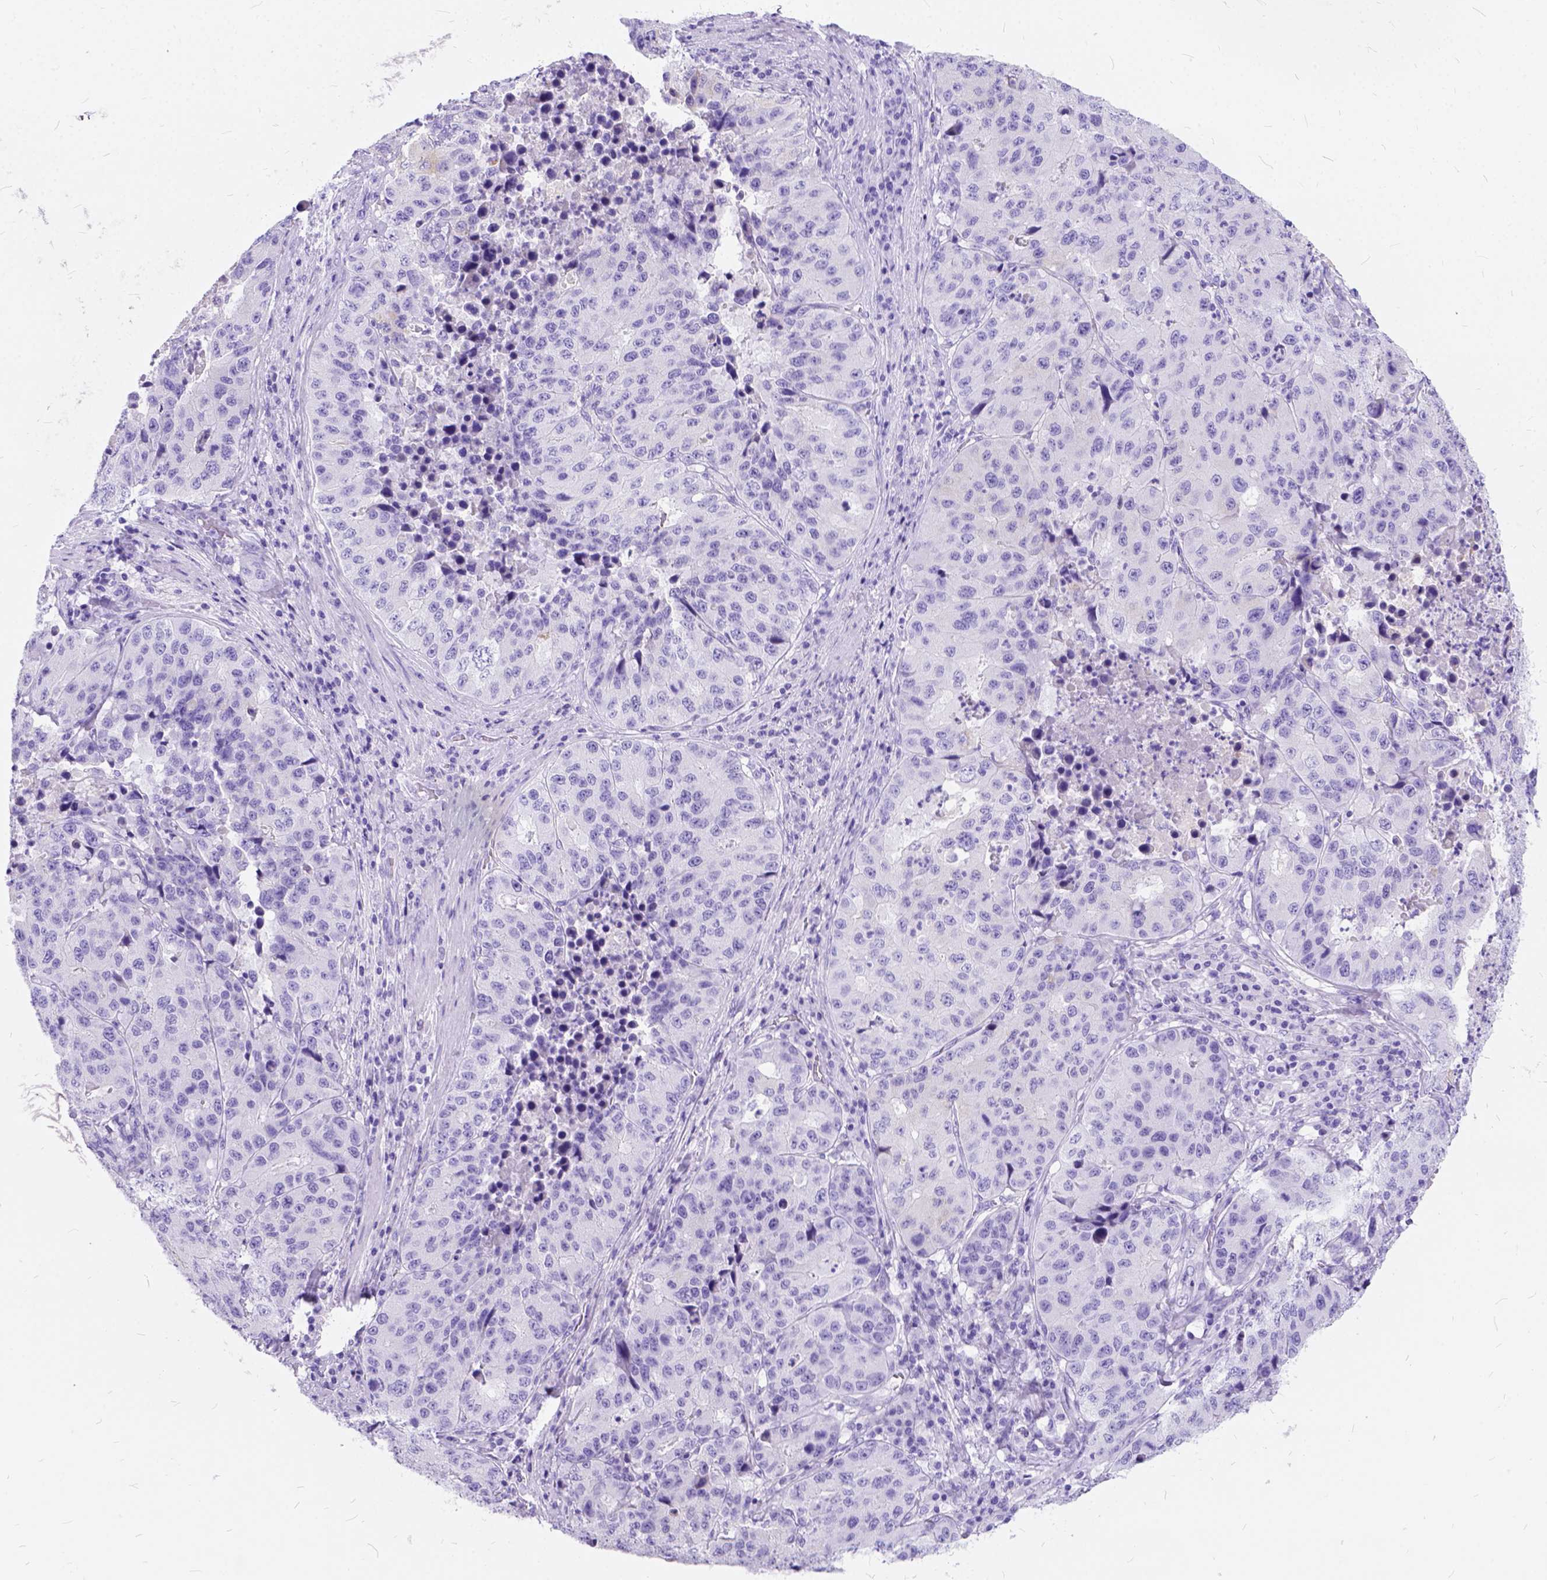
{"staining": {"intensity": "negative", "quantity": "none", "location": "none"}, "tissue": "stomach cancer", "cell_type": "Tumor cells", "image_type": "cancer", "snomed": [{"axis": "morphology", "description": "Adenocarcinoma, NOS"}, {"axis": "topography", "description": "Stomach"}], "caption": "The image exhibits no staining of tumor cells in stomach adenocarcinoma.", "gene": "C1QTNF3", "patient": {"sex": "male", "age": 71}}